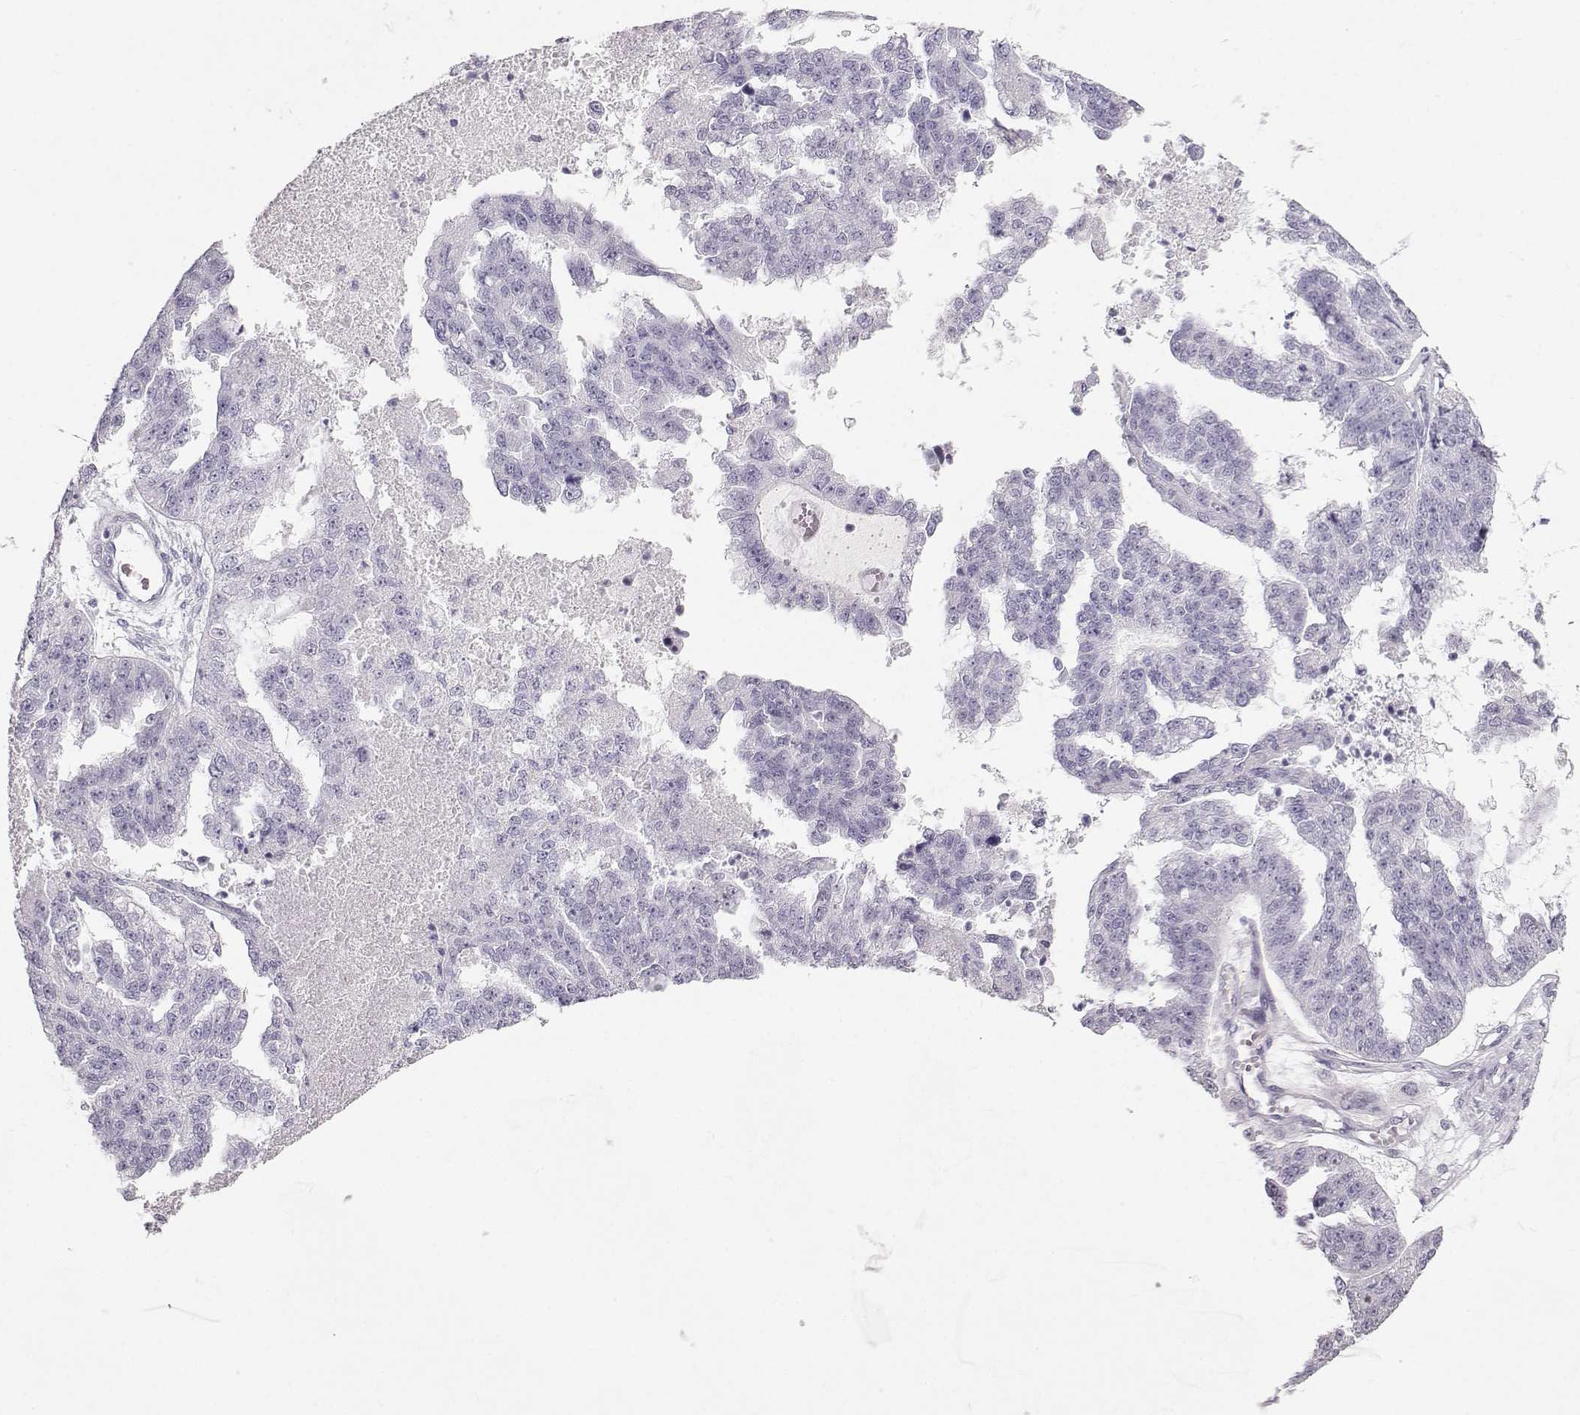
{"staining": {"intensity": "negative", "quantity": "none", "location": "none"}, "tissue": "ovarian cancer", "cell_type": "Tumor cells", "image_type": "cancer", "snomed": [{"axis": "morphology", "description": "Cystadenocarcinoma, serous, NOS"}, {"axis": "topography", "description": "Ovary"}], "caption": "Immunohistochemistry (IHC) of ovarian cancer (serous cystadenocarcinoma) displays no expression in tumor cells.", "gene": "CASR", "patient": {"sex": "female", "age": 58}}